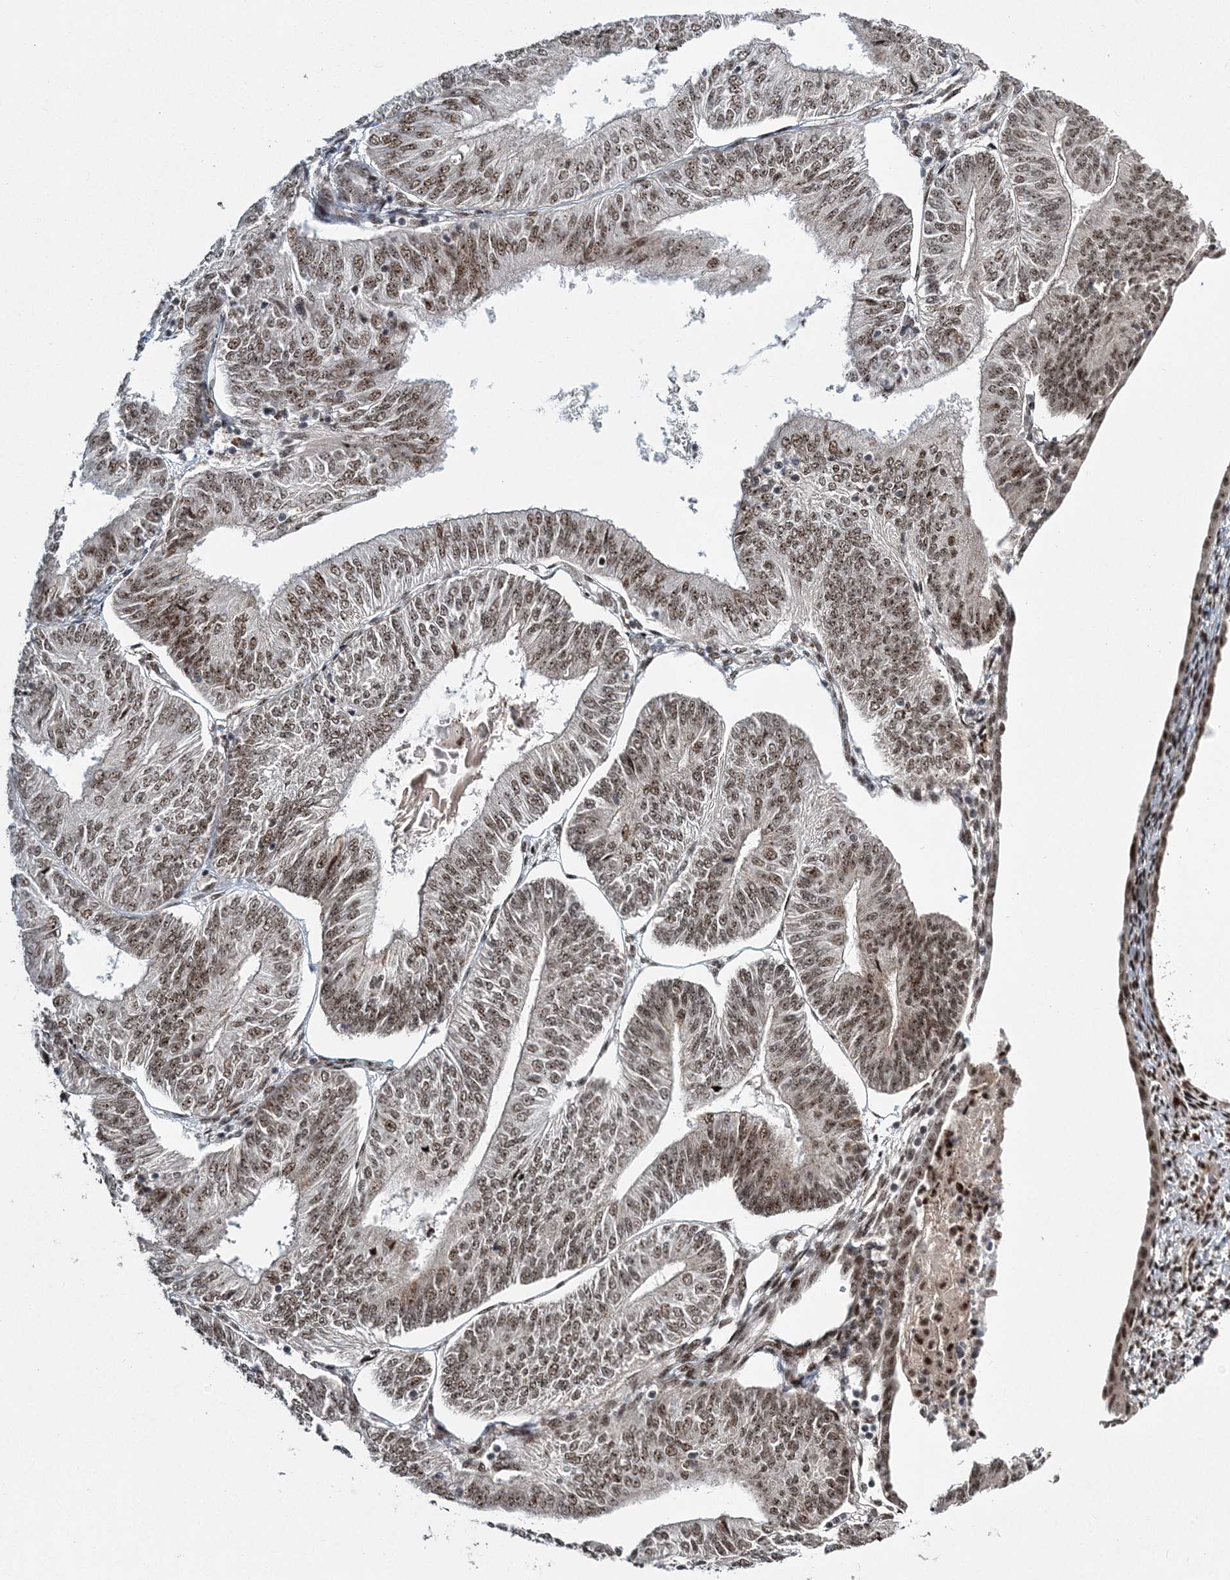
{"staining": {"intensity": "moderate", "quantity": ">75%", "location": "nuclear"}, "tissue": "endometrial cancer", "cell_type": "Tumor cells", "image_type": "cancer", "snomed": [{"axis": "morphology", "description": "Adenocarcinoma, NOS"}, {"axis": "topography", "description": "Endometrium"}], "caption": "High-power microscopy captured an immunohistochemistry (IHC) image of endometrial cancer (adenocarcinoma), revealing moderate nuclear expression in about >75% of tumor cells.", "gene": "CWC22", "patient": {"sex": "female", "age": 58}}